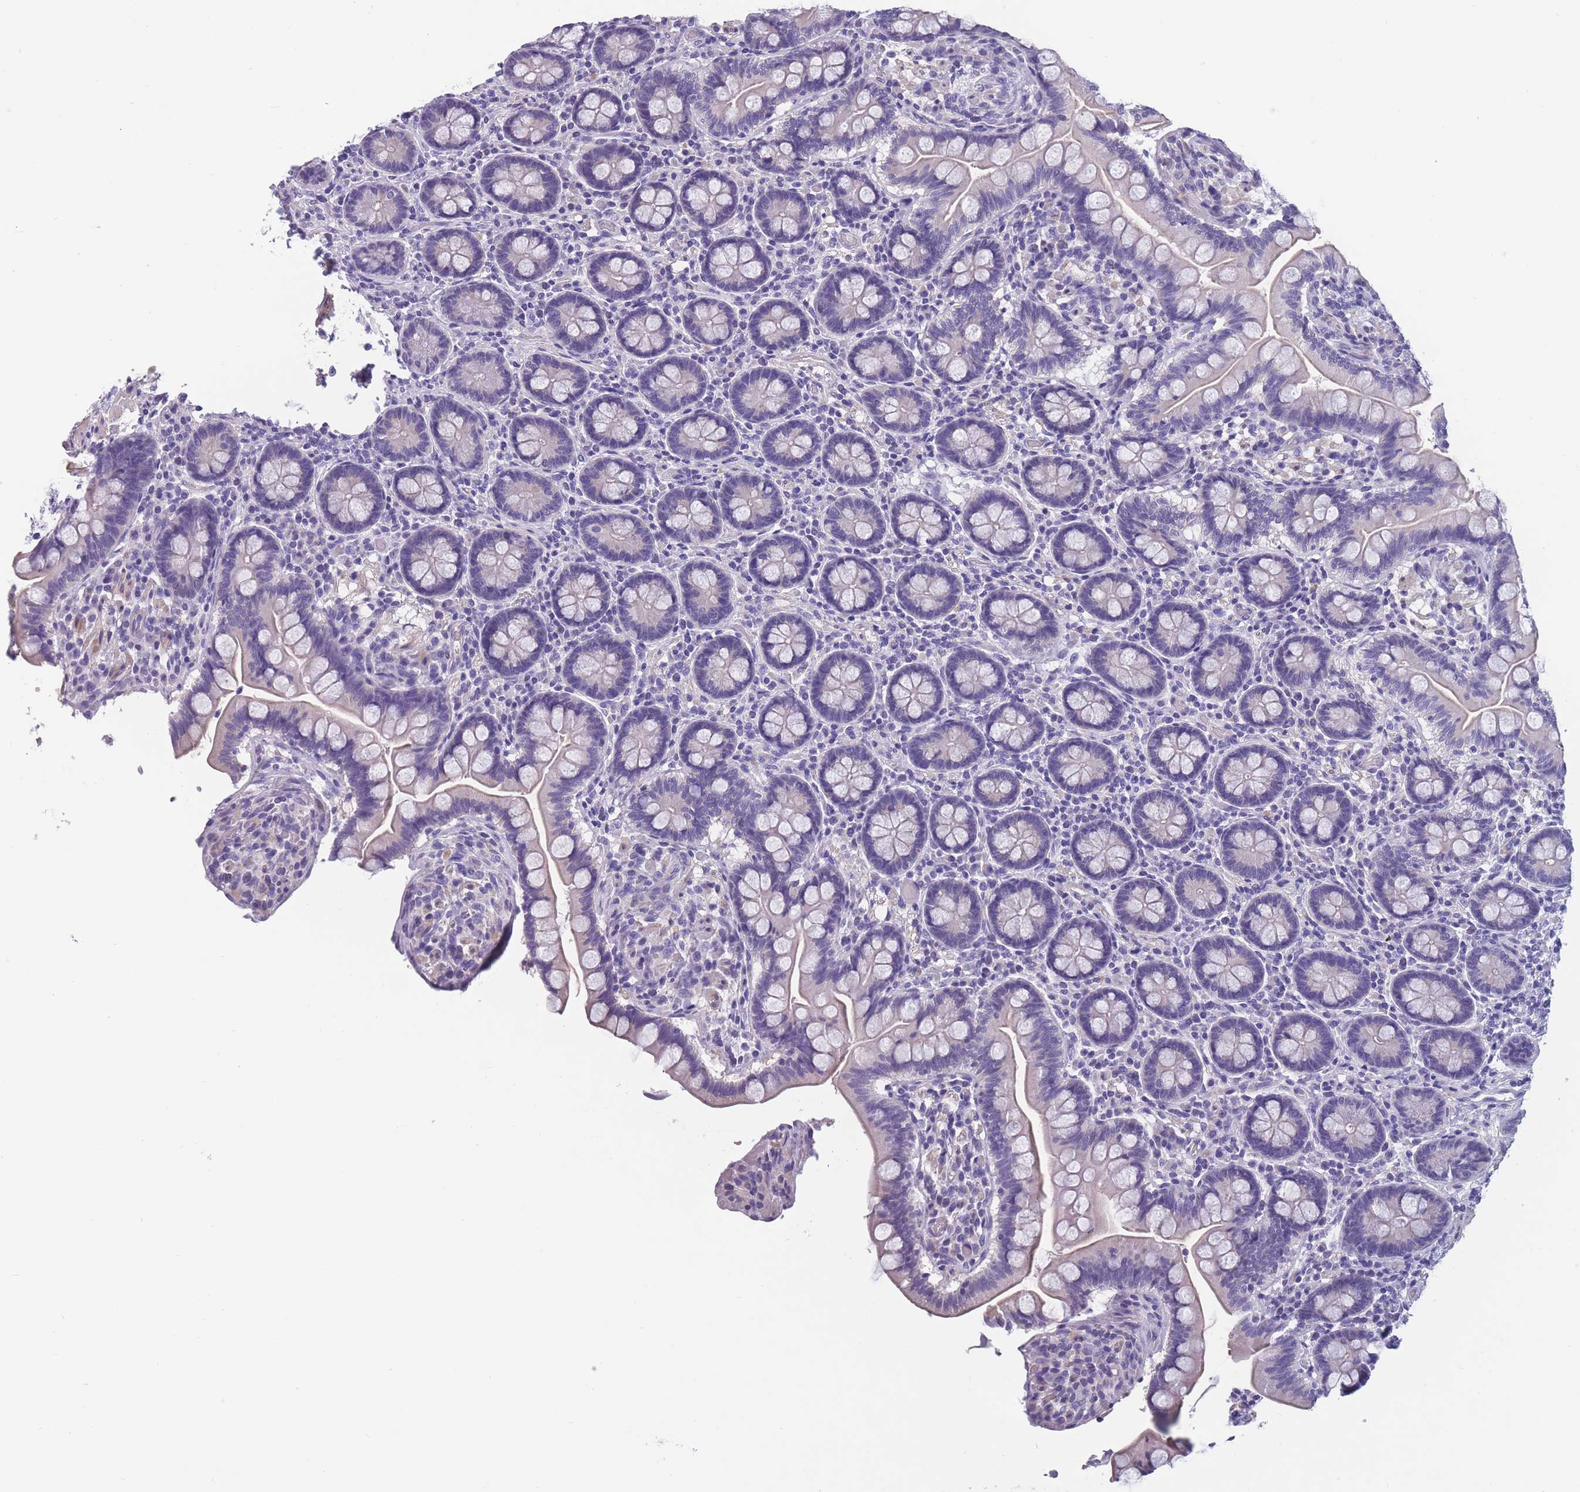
{"staining": {"intensity": "negative", "quantity": "none", "location": "none"}, "tissue": "small intestine", "cell_type": "Glandular cells", "image_type": "normal", "snomed": [{"axis": "morphology", "description": "Normal tissue, NOS"}, {"axis": "topography", "description": "Small intestine"}], "caption": "The photomicrograph demonstrates no significant staining in glandular cells of small intestine. (DAB IHC visualized using brightfield microscopy, high magnification).", "gene": "OR4C5", "patient": {"sex": "female", "age": 64}}